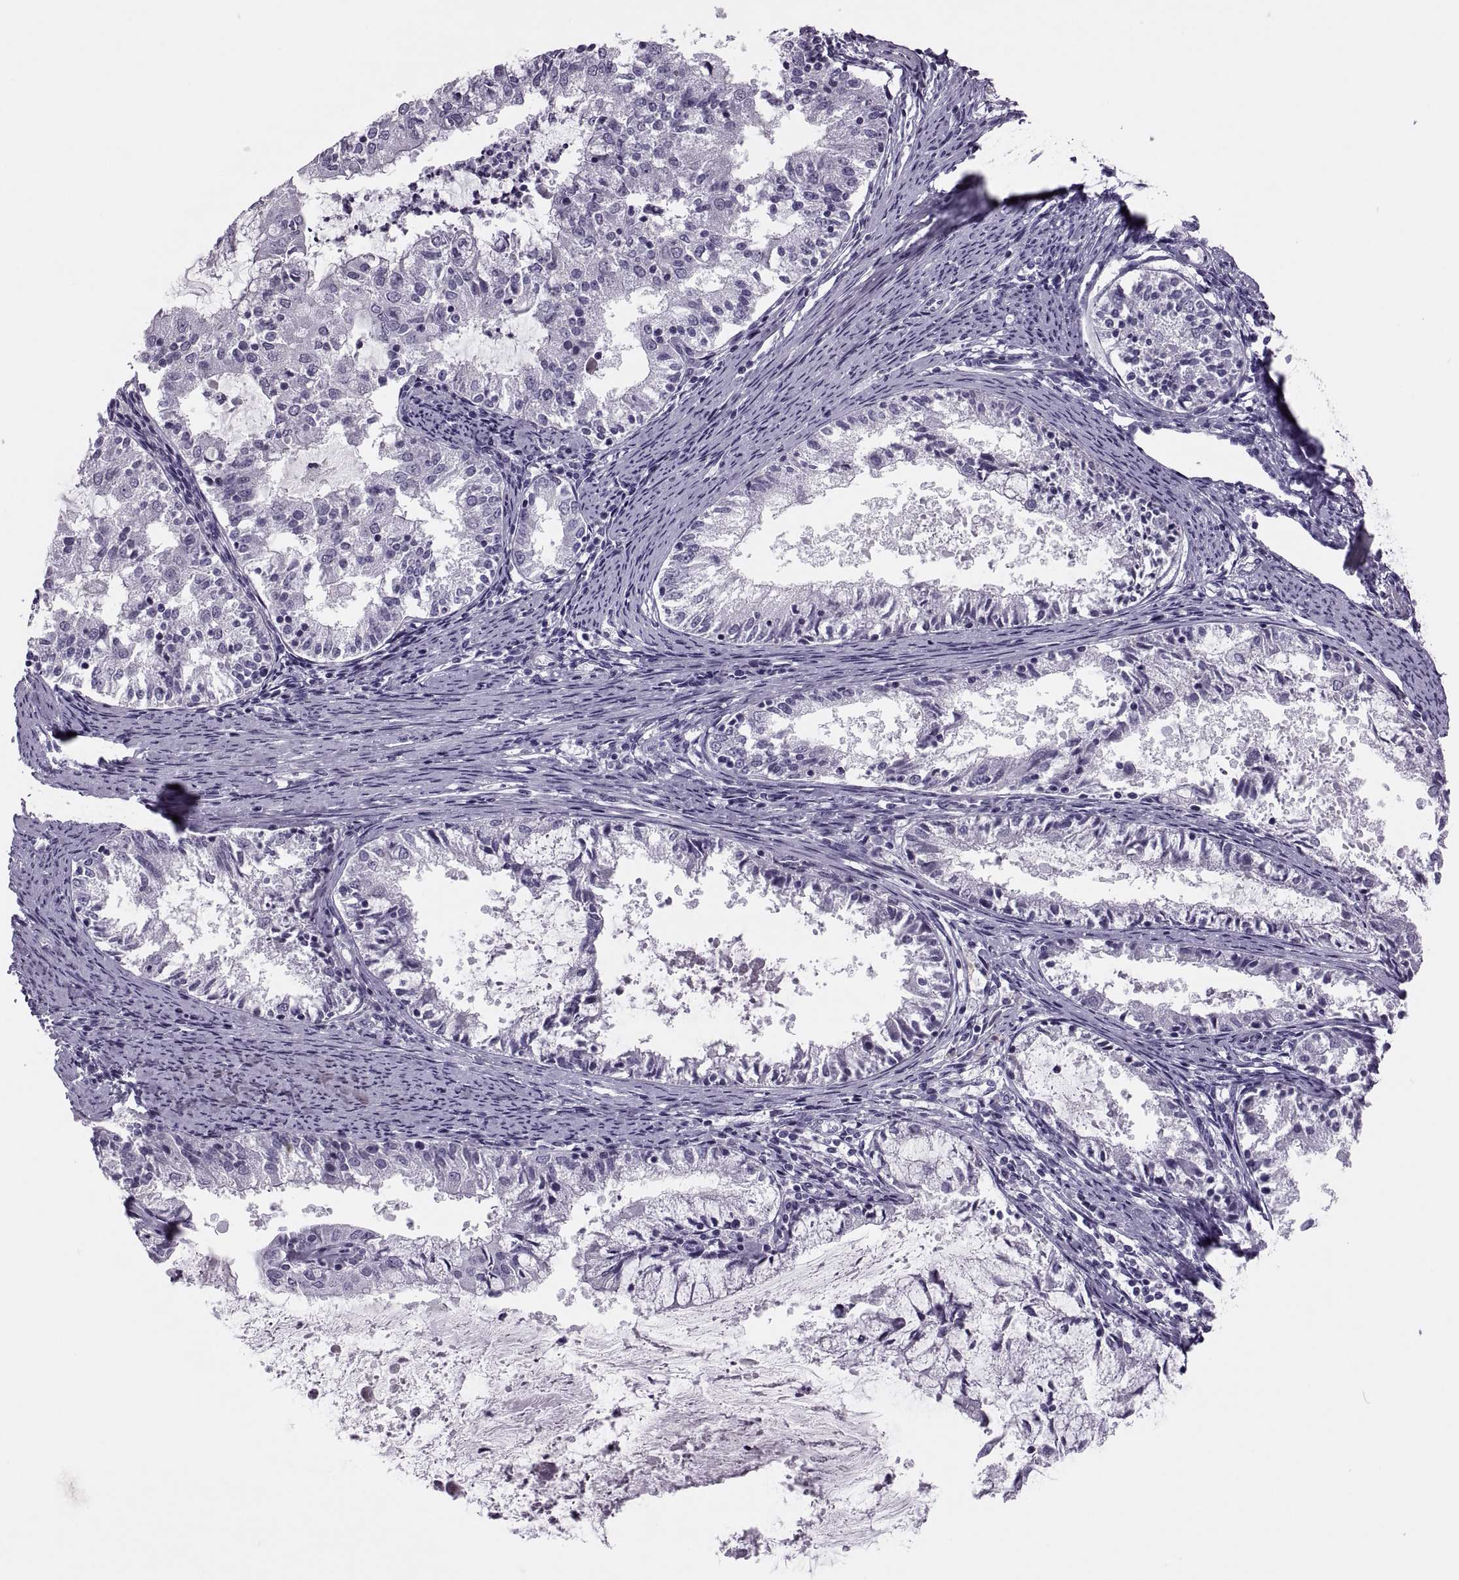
{"staining": {"intensity": "negative", "quantity": "none", "location": "none"}, "tissue": "endometrial cancer", "cell_type": "Tumor cells", "image_type": "cancer", "snomed": [{"axis": "morphology", "description": "Adenocarcinoma, NOS"}, {"axis": "topography", "description": "Endometrium"}], "caption": "Immunohistochemistry (IHC) histopathology image of human endometrial cancer stained for a protein (brown), which shows no expression in tumor cells. (DAB IHC with hematoxylin counter stain).", "gene": "SYNGR4", "patient": {"sex": "female", "age": 57}}